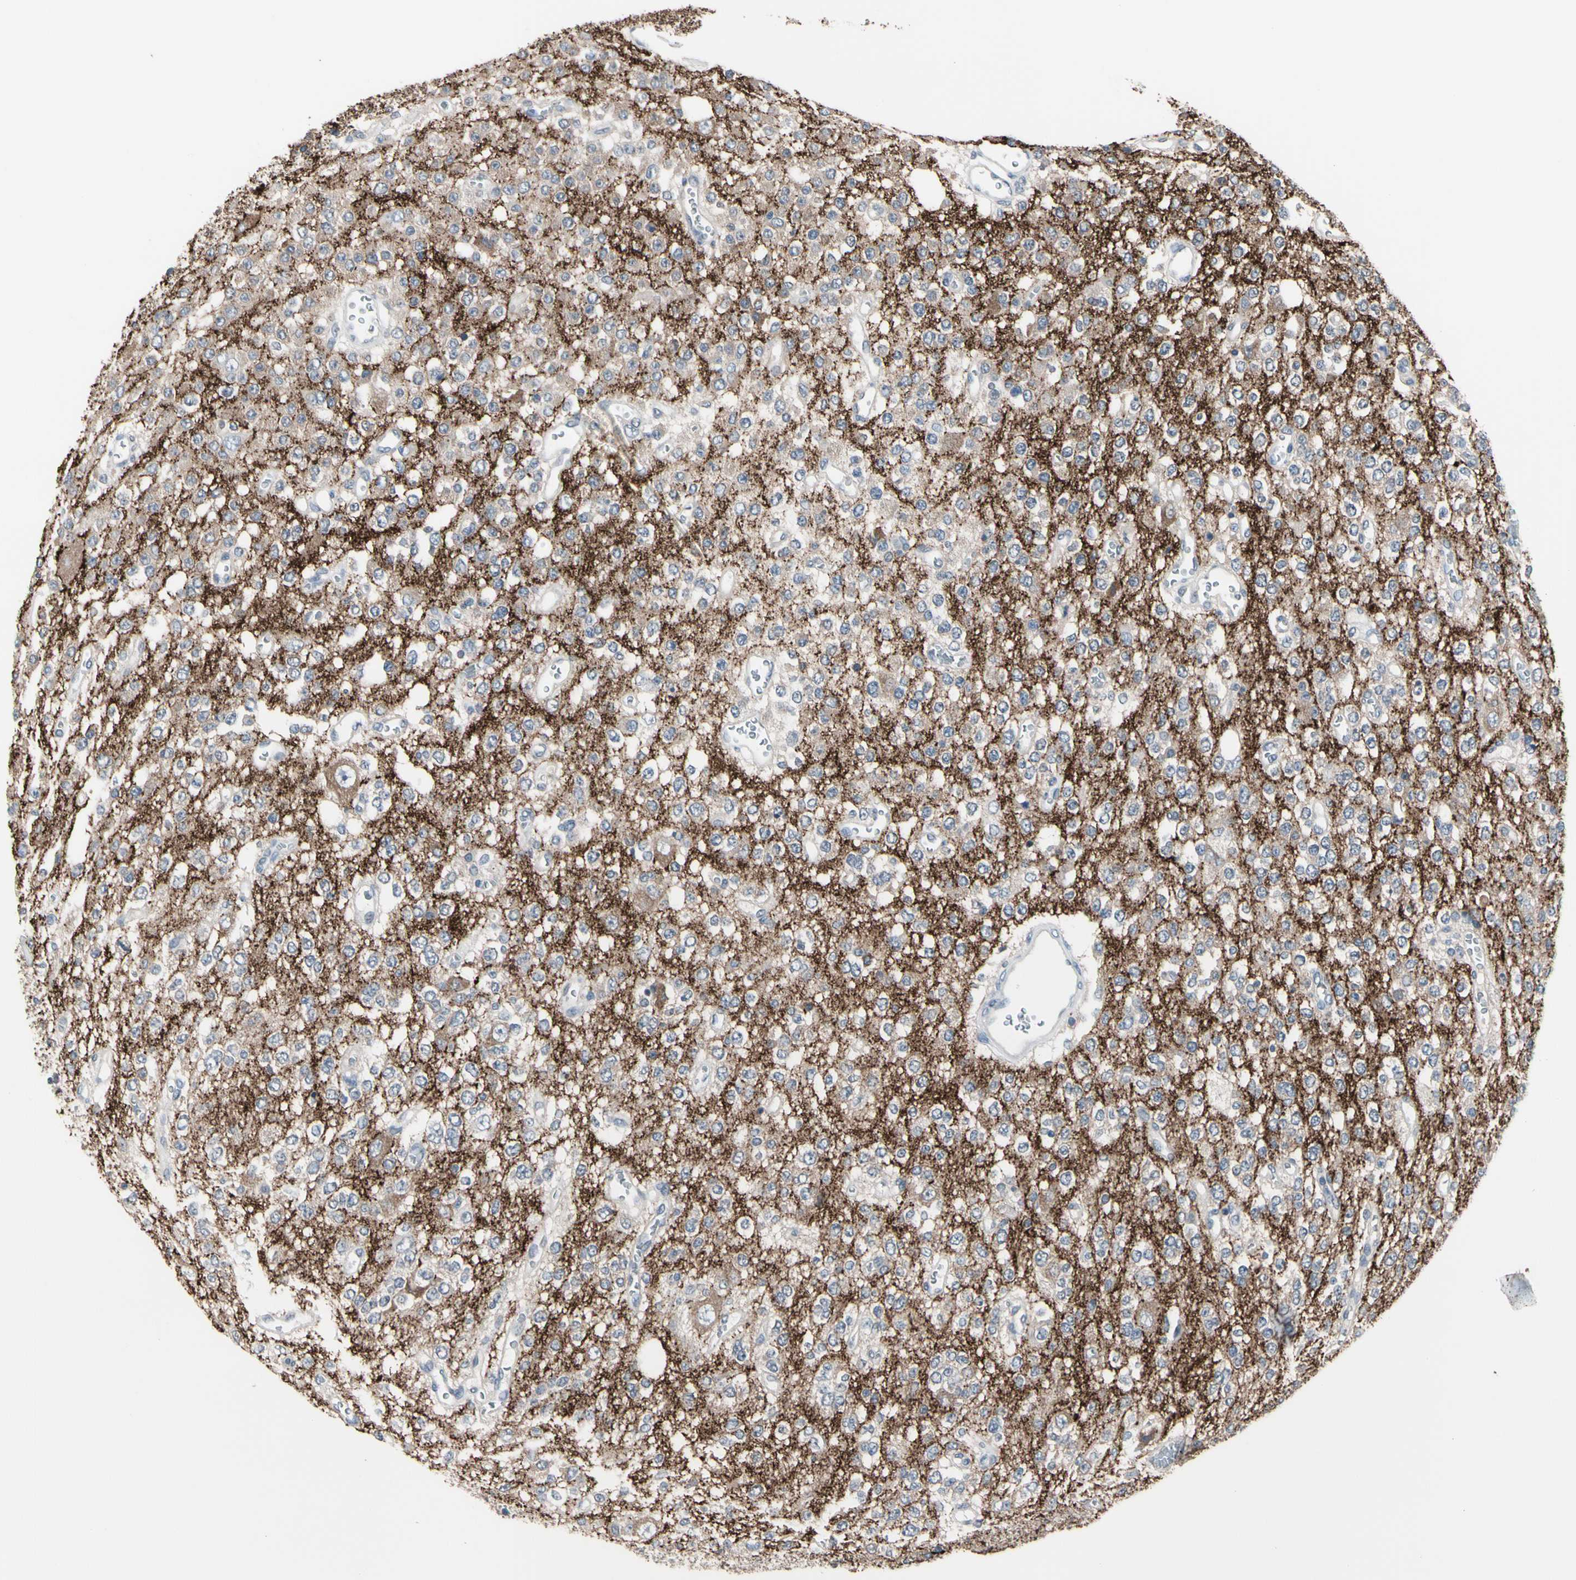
{"staining": {"intensity": "weak", "quantity": ">75%", "location": "cytoplasmic/membranous"}, "tissue": "glioma", "cell_type": "Tumor cells", "image_type": "cancer", "snomed": [{"axis": "morphology", "description": "Glioma, malignant, Low grade"}, {"axis": "topography", "description": "Brain"}], "caption": "Weak cytoplasmic/membranous expression for a protein is present in approximately >75% of tumor cells of glioma using immunohistochemistry (IHC).", "gene": "SV2A", "patient": {"sex": "male", "age": 38}}